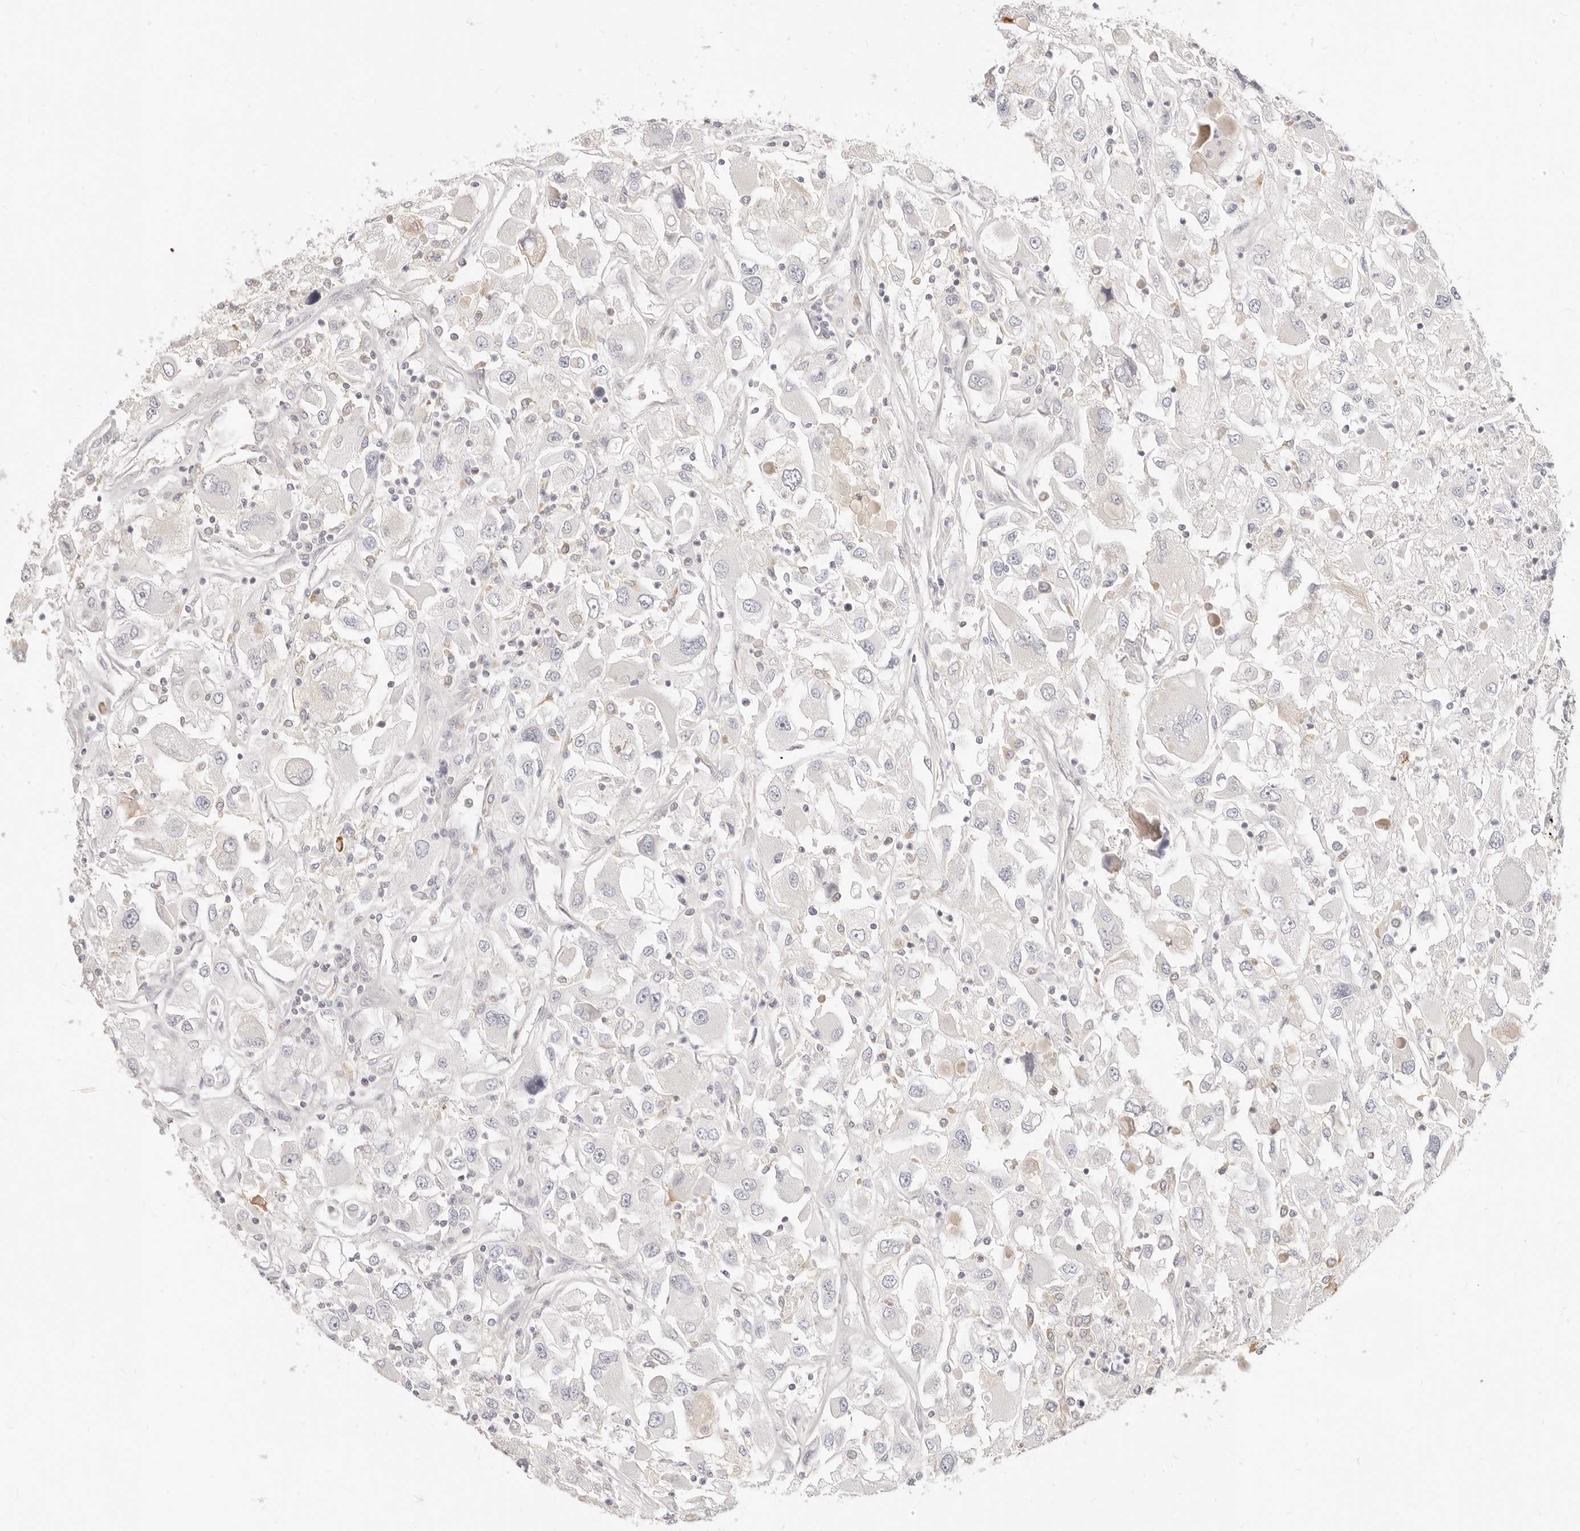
{"staining": {"intensity": "moderate", "quantity": "<25%", "location": "cytoplasmic/membranous"}, "tissue": "renal cancer", "cell_type": "Tumor cells", "image_type": "cancer", "snomed": [{"axis": "morphology", "description": "Adenocarcinoma, NOS"}, {"axis": "topography", "description": "Kidney"}], "caption": "Immunohistochemical staining of human adenocarcinoma (renal) shows low levels of moderate cytoplasmic/membranous protein expression in approximately <25% of tumor cells.", "gene": "LTB4R2", "patient": {"sex": "female", "age": 52}}